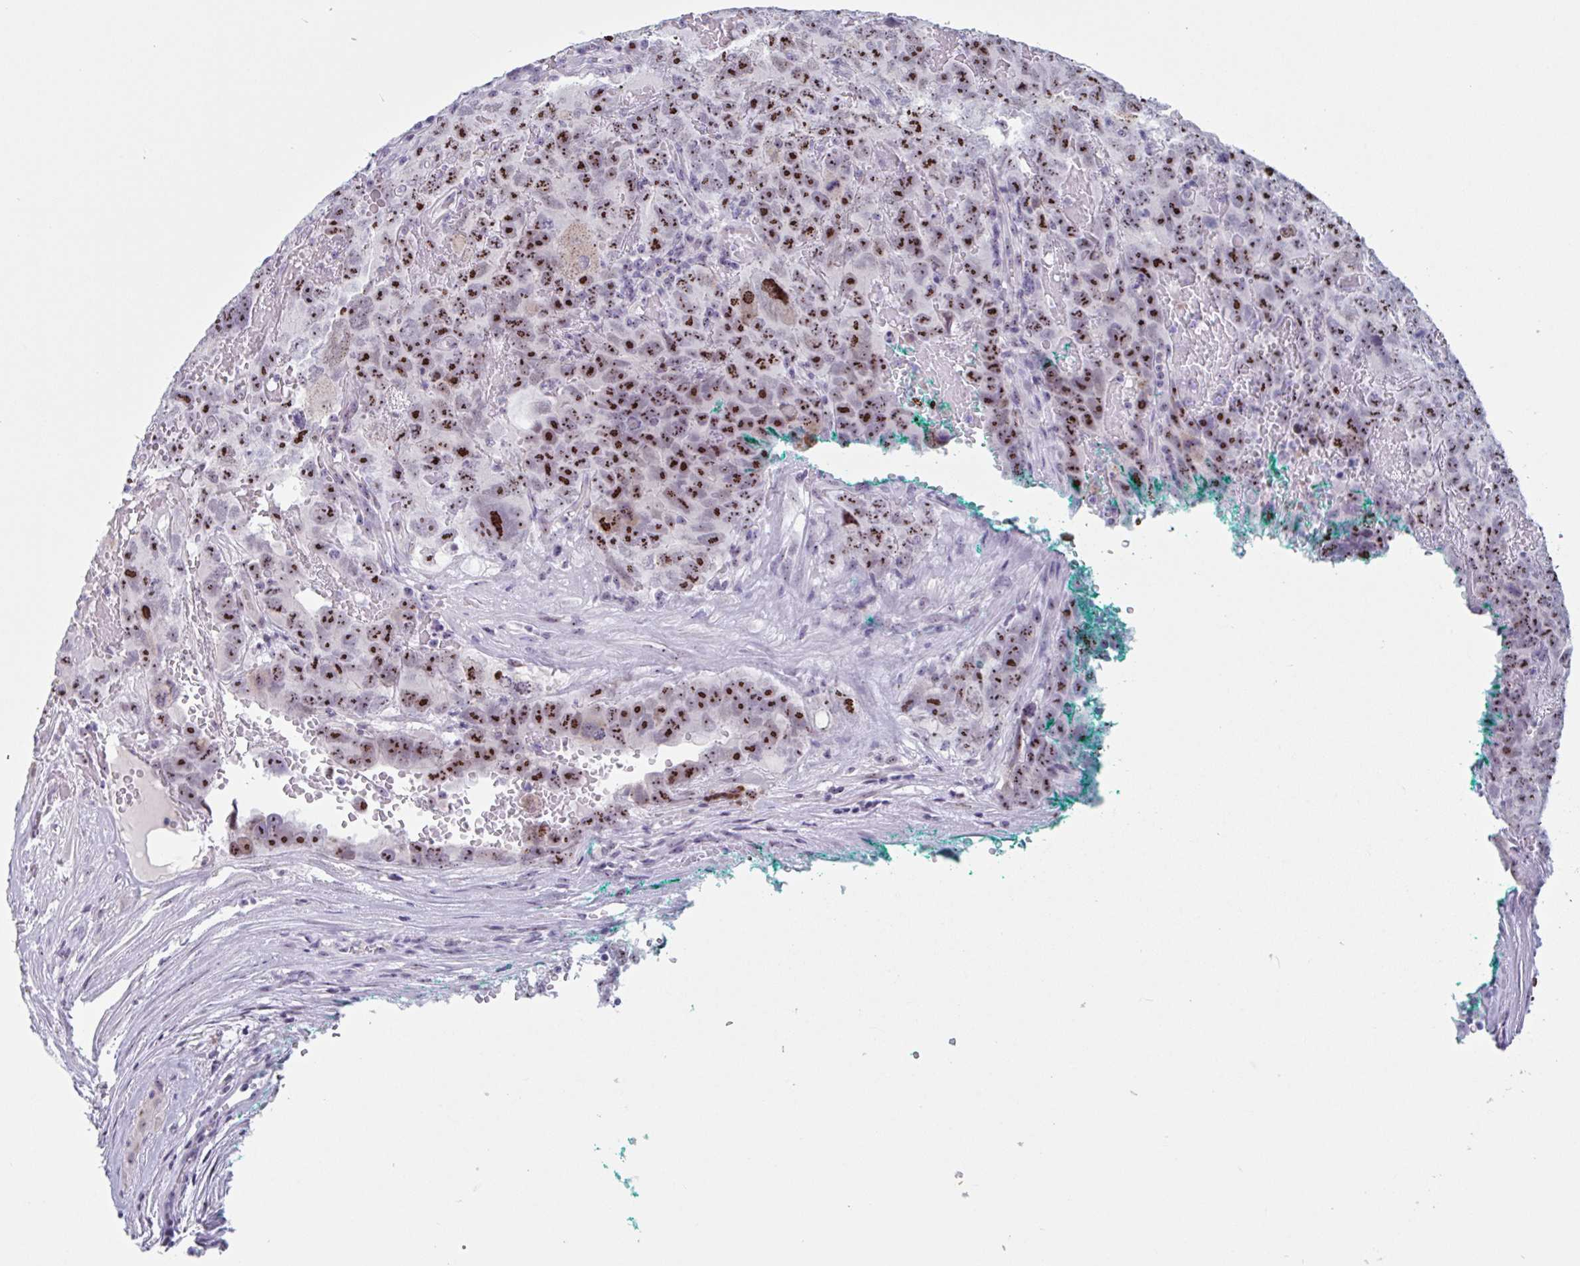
{"staining": {"intensity": "strong", "quantity": ">75%", "location": "nuclear"}, "tissue": "testis cancer", "cell_type": "Tumor cells", "image_type": "cancer", "snomed": [{"axis": "morphology", "description": "Carcinoma, Embryonal, NOS"}, {"axis": "topography", "description": "Testis"}], "caption": "Tumor cells display strong nuclear positivity in approximately >75% of cells in testis cancer (embryonal carcinoma).", "gene": "LENG9", "patient": {"sex": "male", "age": 45}}